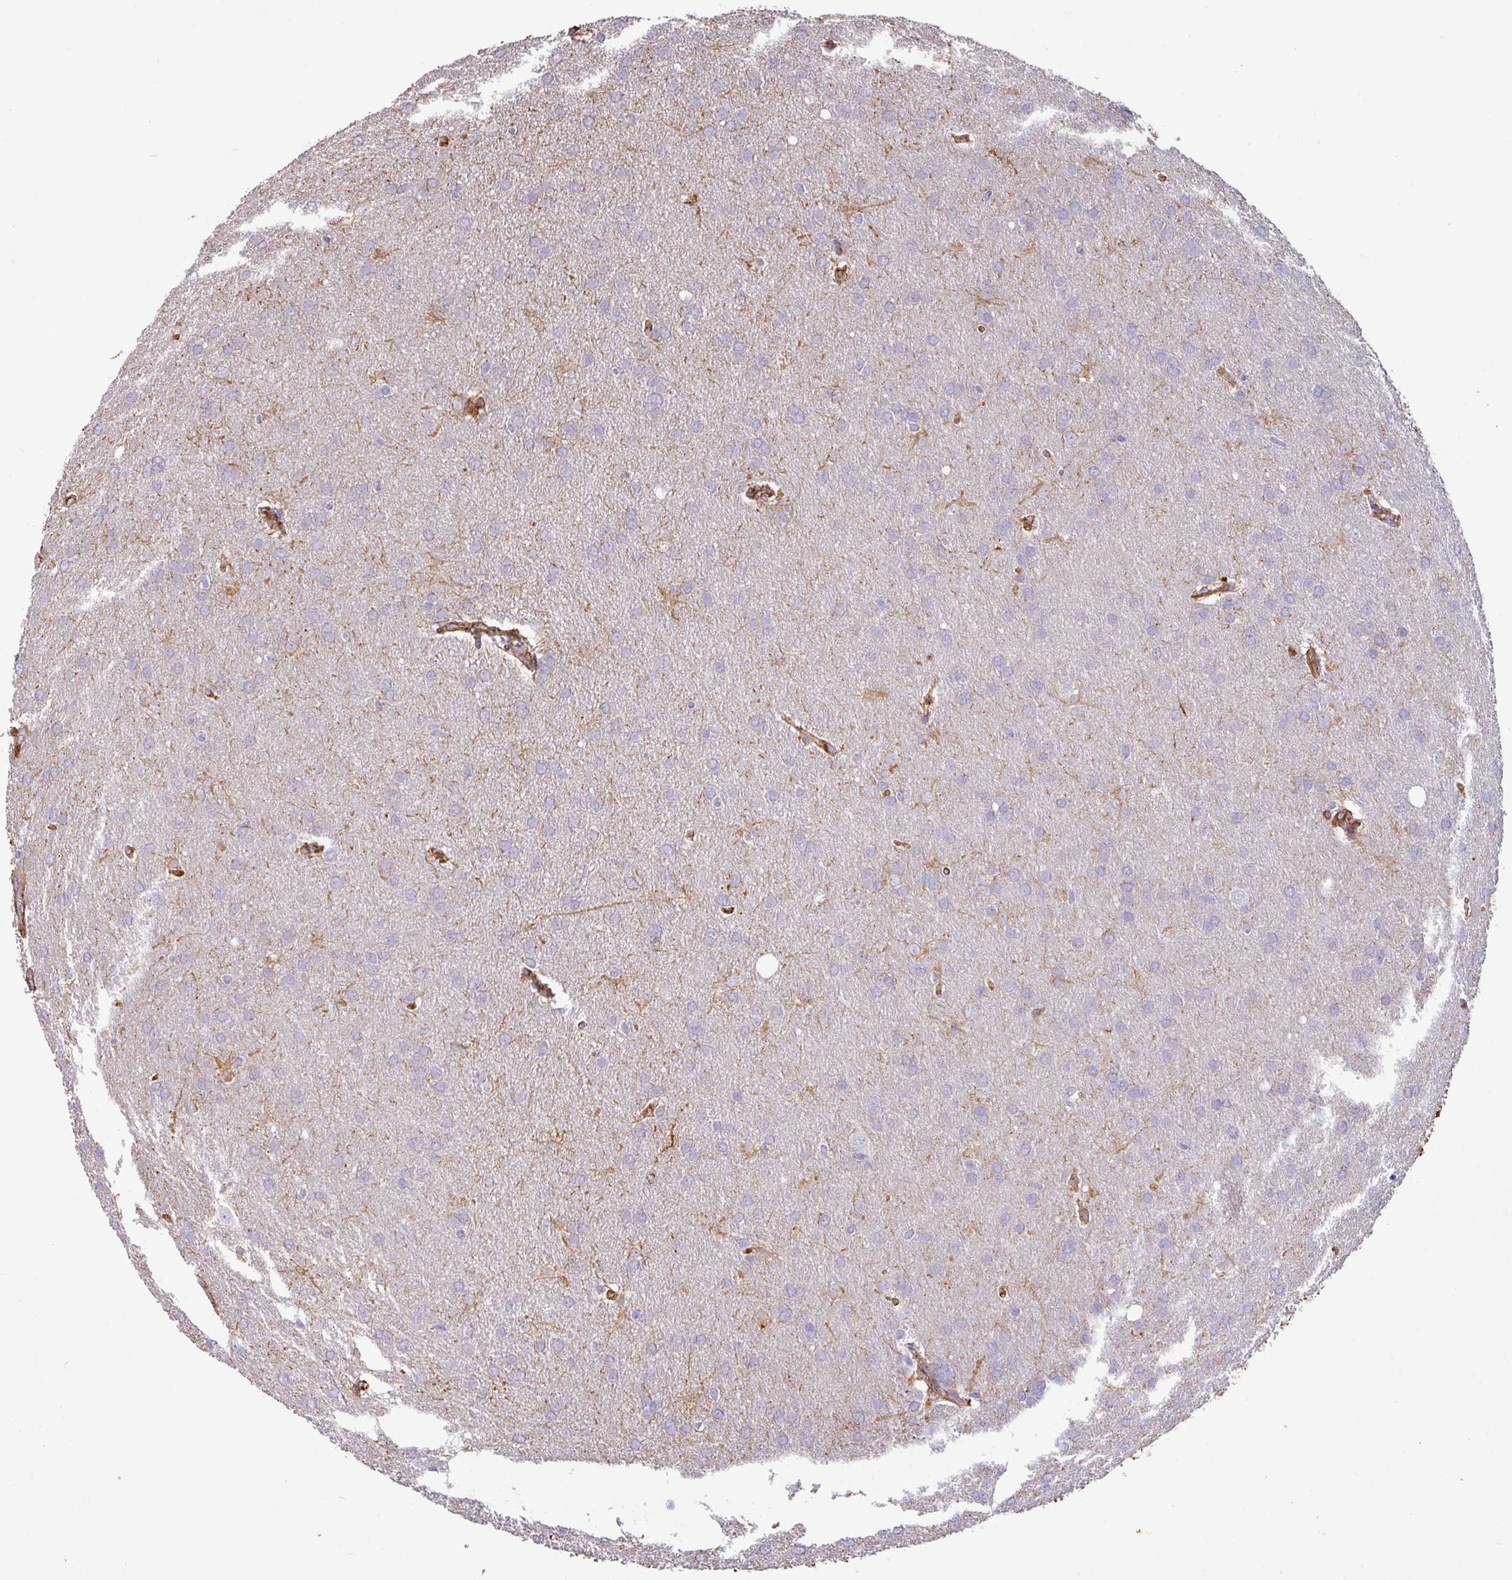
{"staining": {"intensity": "negative", "quantity": "none", "location": "none"}, "tissue": "glioma", "cell_type": "Tumor cells", "image_type": "cancer", "snomed": [{"axis": "morphology", "description": "Glioma, malignant, Low grade"}, {"axis": "topography", "description": "Brain"}], "caption": "This is a micrograph of immunohistochemistry staining of glioma, which shows no positivity in tumor cells.", "gene": "ZNF280C", "patient": {"sex": "female", "age": 32}}